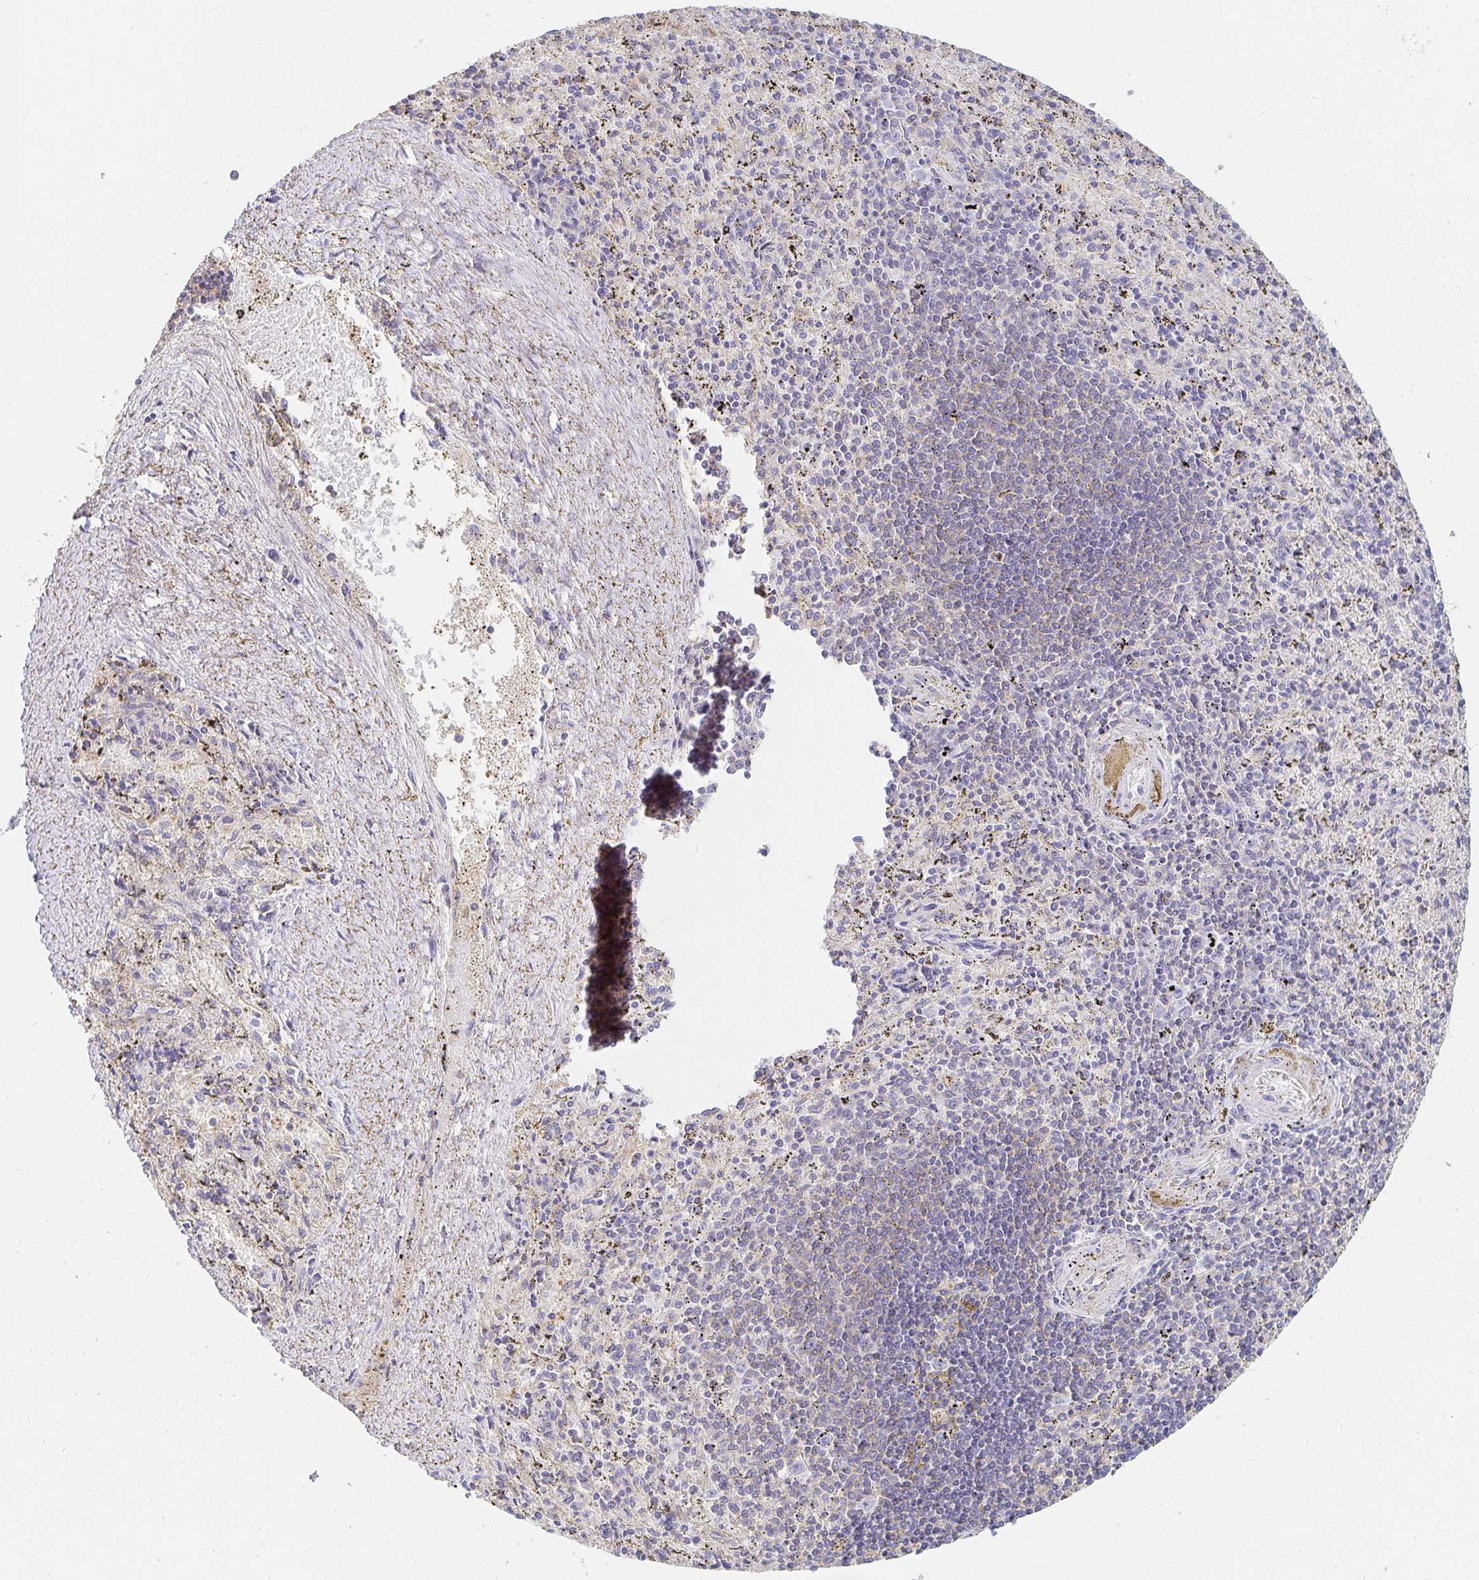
{"staining": {"intensity": "negative", "quantity": "none", "location": "none"}, "tissue": "spleen", "cell_type": "Cells in red pulp", "image_type": "normal", "snomed": [{"axis": "morphology", "description": "Normal tissue, NOS"}, {"axis": "topography", "description": "Spleen"}], "caption": "The image demonstrates no significant positivity in cells in red pulp of spleen.", "gene": "TSPAN19", "patient": {"sex": "male", "age": 57}}